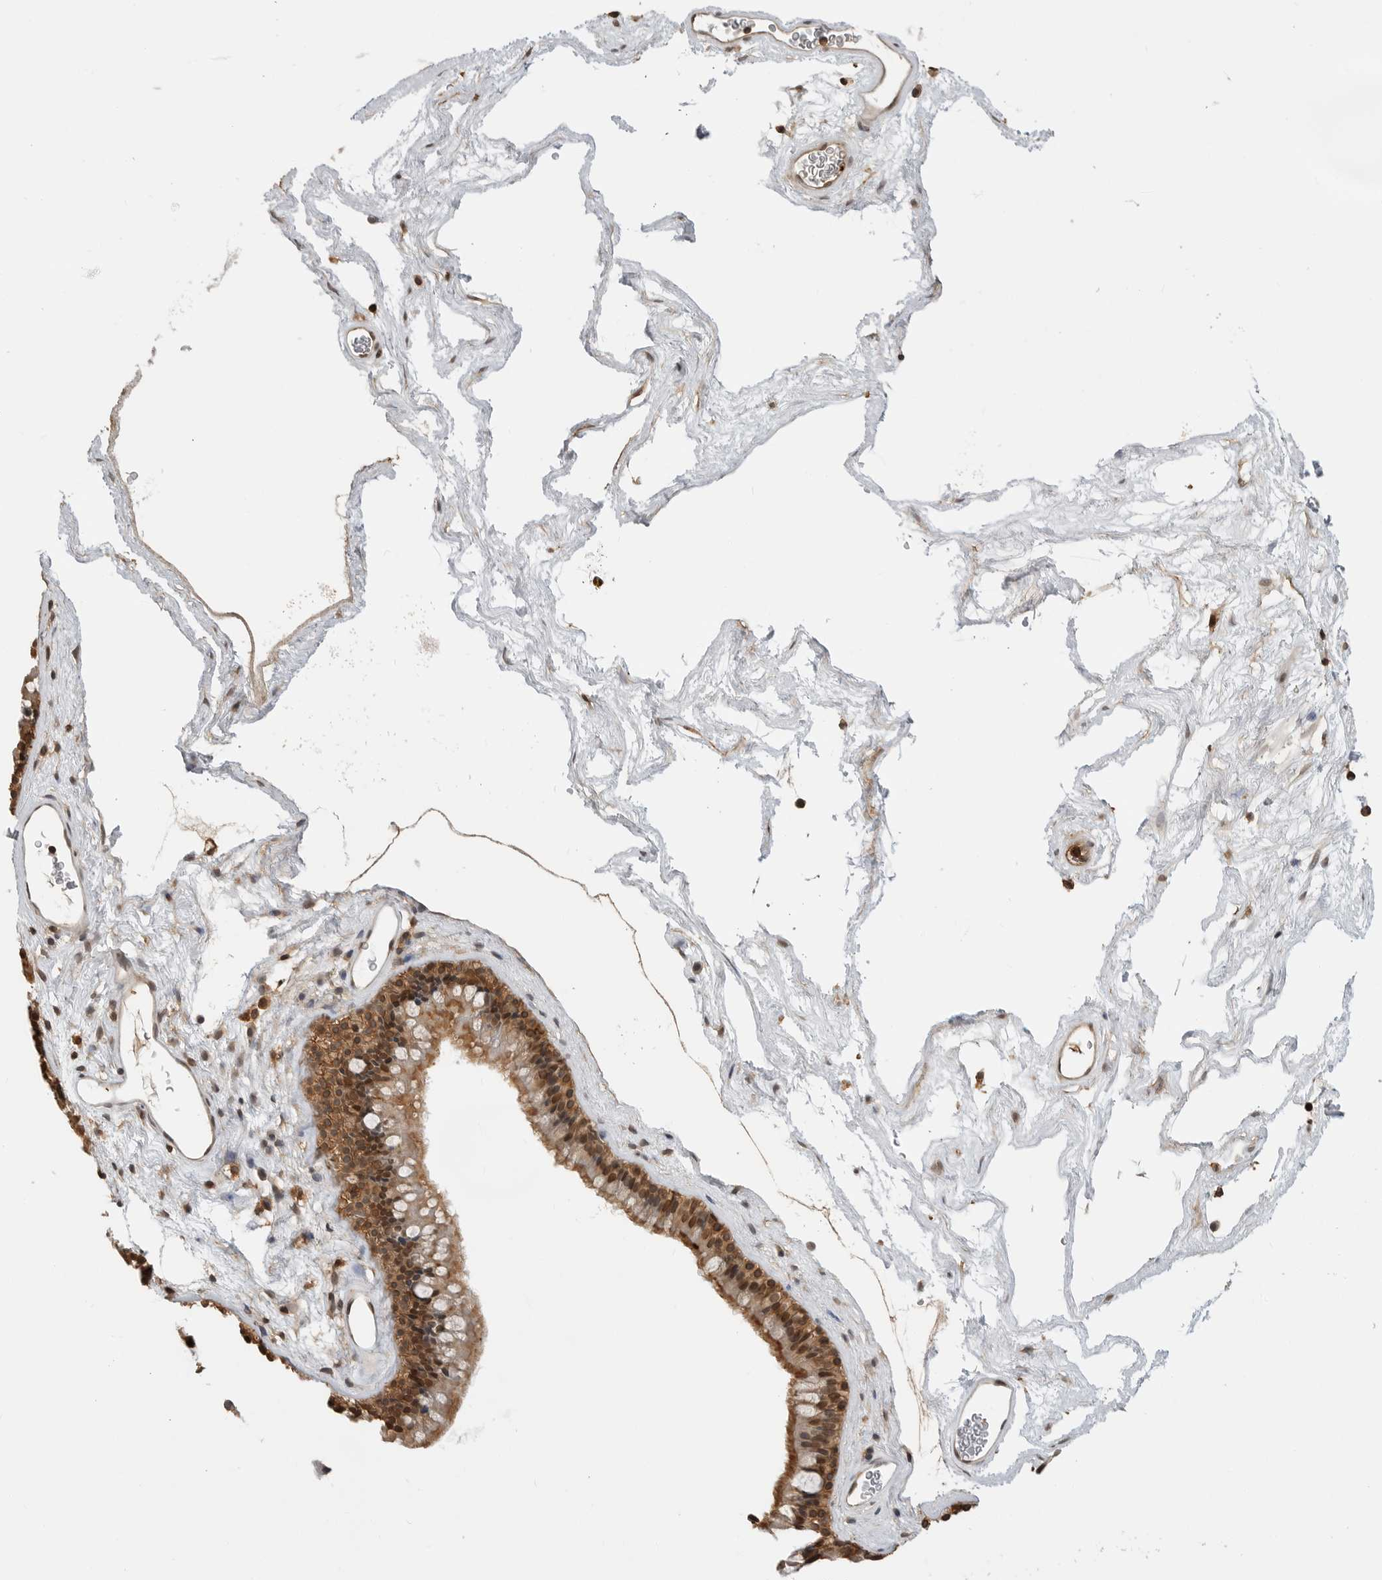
{"staining": {"intensity": "moderate", "quantity": ">75%", "location": "cytoplasmic/membranous,nuclear"}, "tissue": "nasopharynx", "cell_type": "Respiratory epithelial cells", "image_type": "normal", "snomed": [{"axis": "morphology", "description": "Normal tissue, NOS"}, {"axis": "morphology", "description": "Inflammation, NOS"}, {"axis": "topography", "description": "Nasopharynx"}], "caption": "Normal nasopharynx displays moderate cytoplasmic/membranous,nuclear expression in about >75% of respiratory epithelial cells, visualized by immunohistochemistry.", "gene": "ANXA11", "patient": {"sex": "male", "age": 48}}